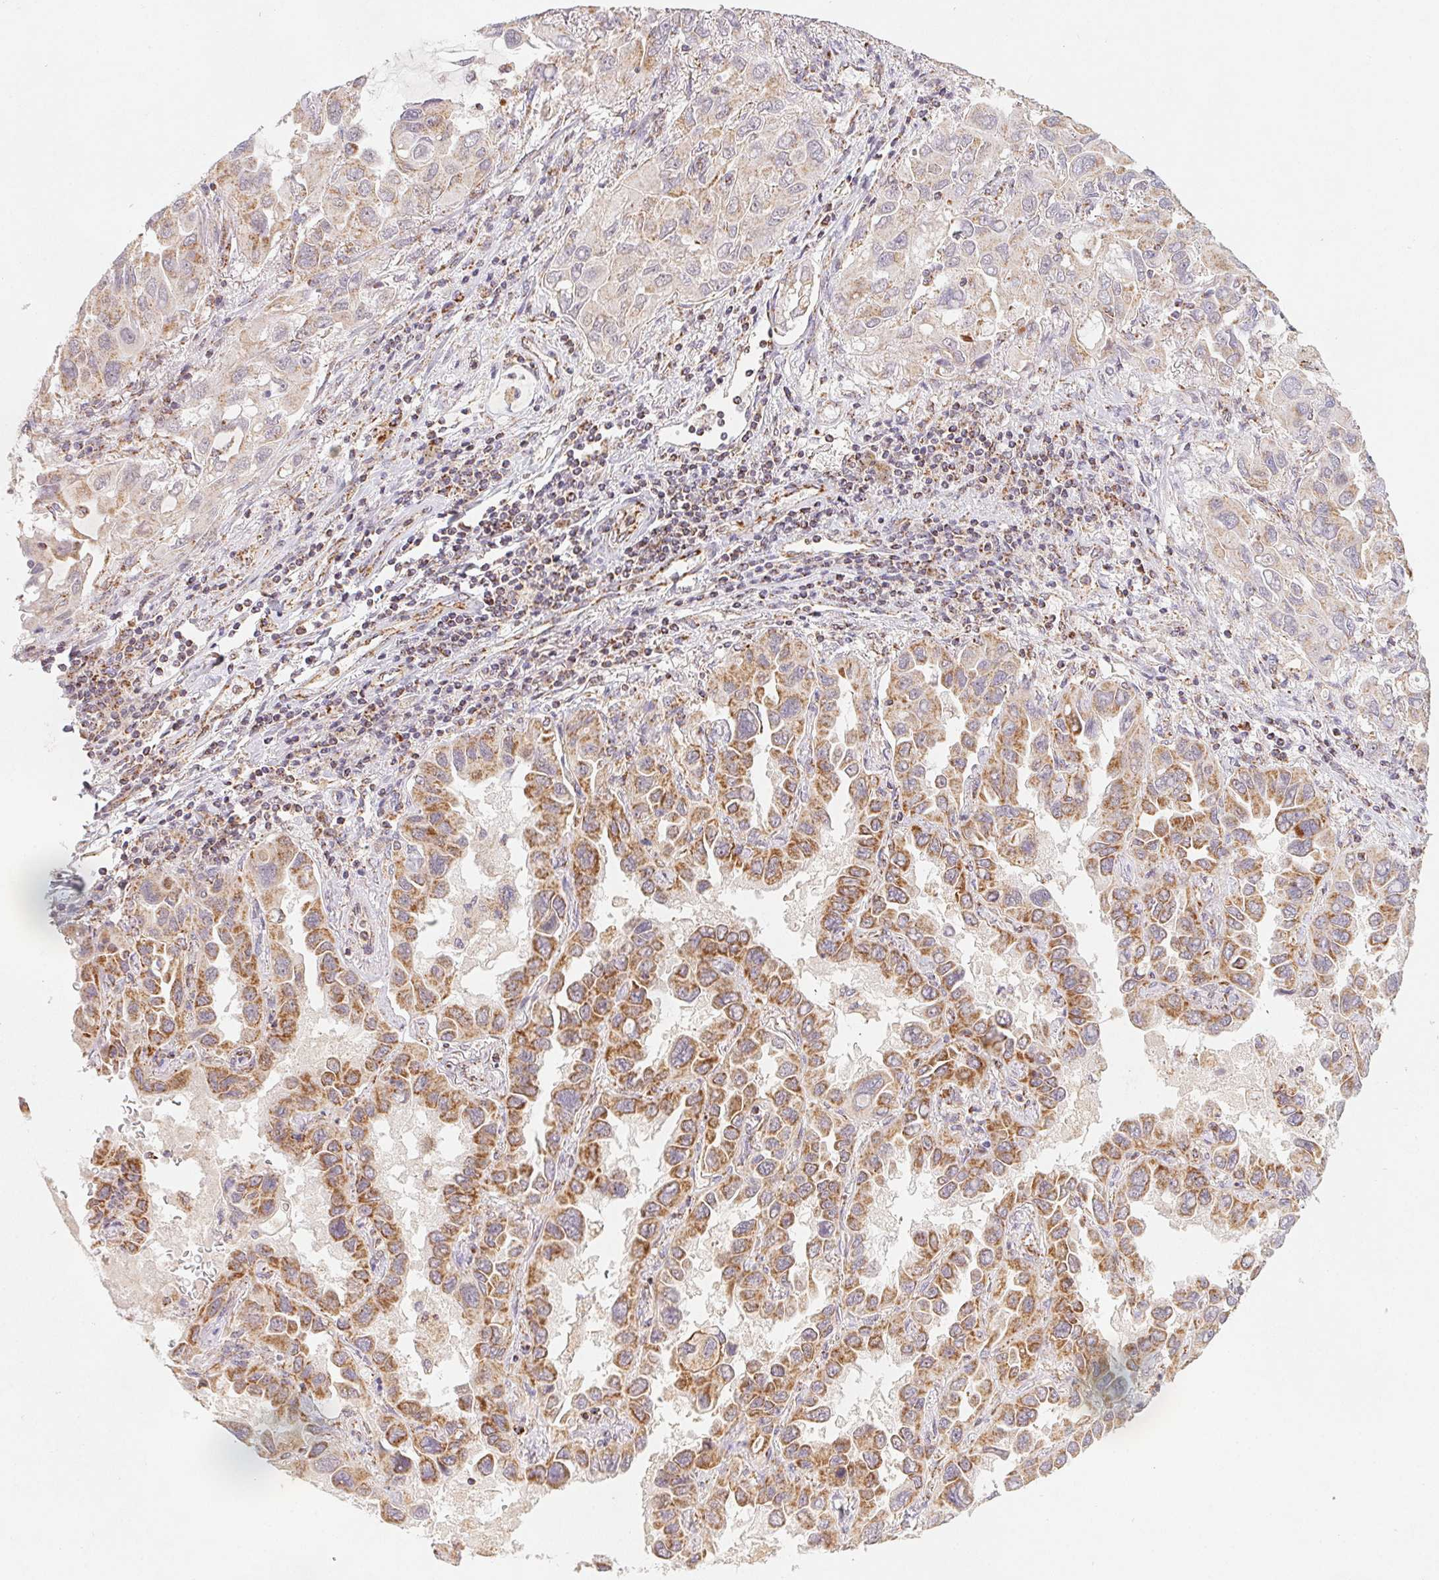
{"staining": {"intensity": "moderate", "quantity": ">75%", "location": "cytoplasmic/membranous"}, "tissue": "lung cancer", "cell_type": "Tumor cells", "image_type": "cancer", "snomed": [{"axis": "morphology", "description": "Adenocarcinoma, NOS"}, {"axis": "topography", "description": "Lung"}], "caption": "A photomicrograph of adenocarcinoma (lung) stained for a protein exhibits moderate cytoplasmic/membranous brown staining in tumor cells.", "gene": "NDUFS6", "patient": {"sex": "male", "age": 64}}